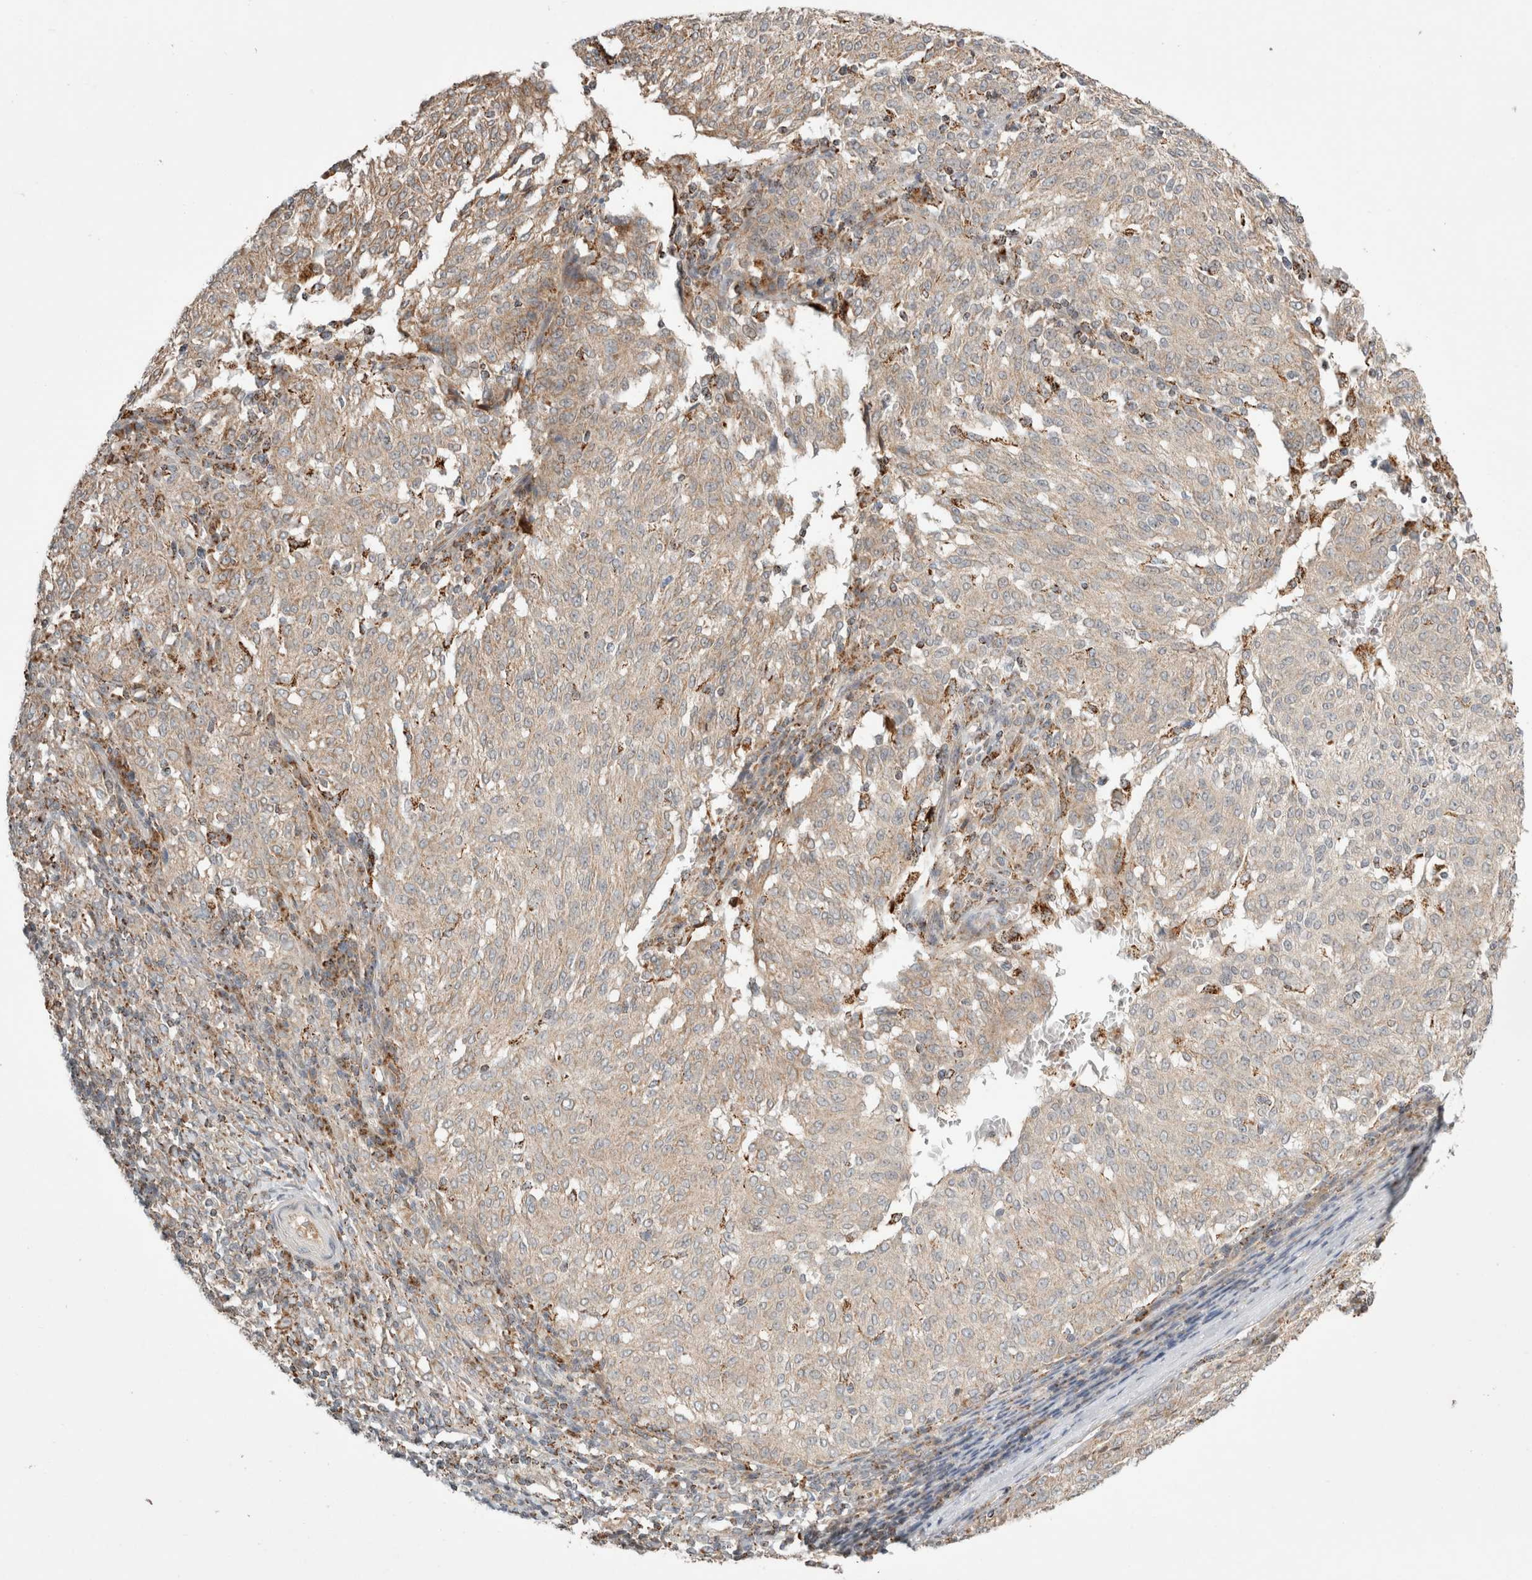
{"staining": {"intensity": "negative", "quantity": "none", "location": "none"}, "tissue": "melanoma", "cell_type": "Tumor cells", "image_type": "cancer", "snomed": [{"axis": "morphology", "description": "Malignant melanoma, NOS"}, {"axis": "topography", "description": "Skin"}], "caption": "Protein analysis of malignant melanoma demonstrates no significant expression in tumor cells. (Brightfield microscopy of DAB immunohistochemistry (IHC) at high magnification).", "gene": "HROB", "patient": {"sex": "female", "age": 72}}